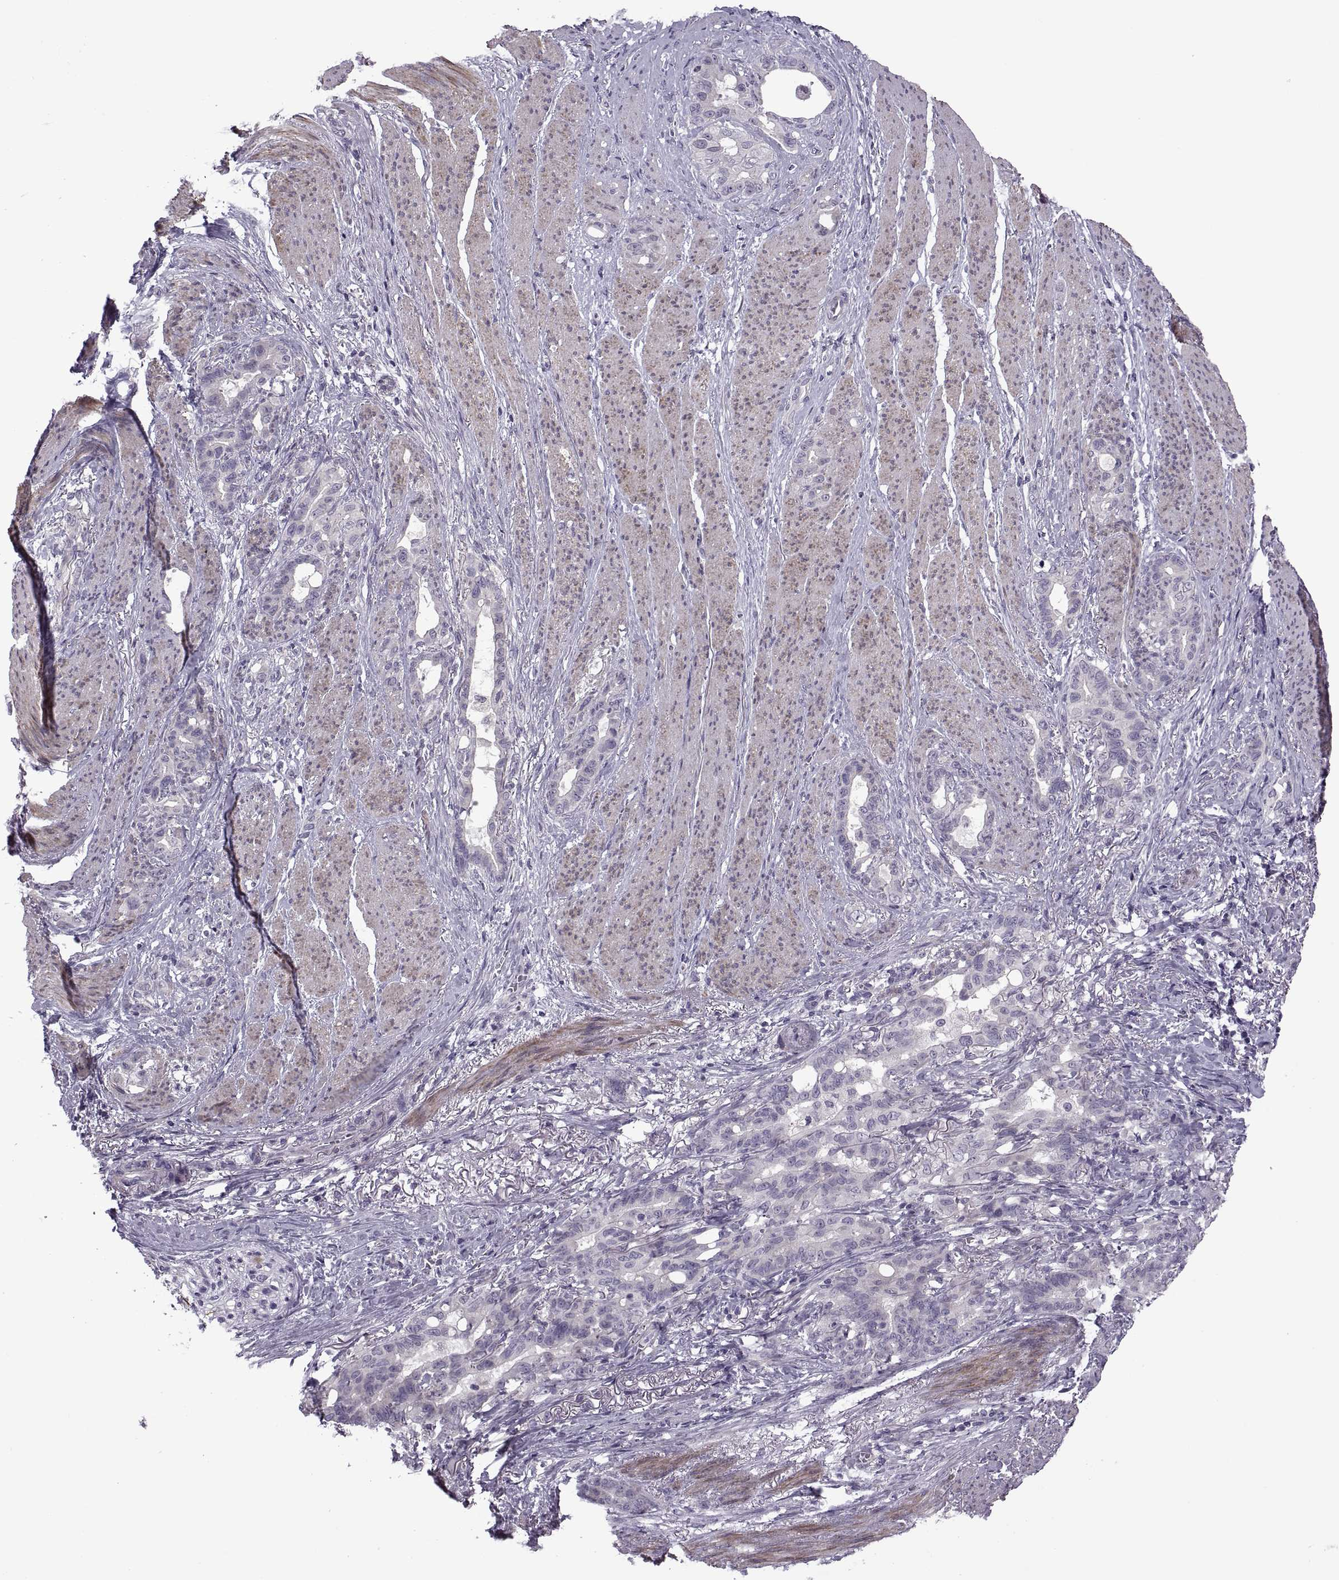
{"staining": {"intensity": "negative", "quantity": "none", "location": "none"}, "tissue": "stomach cancer", "cell_type": "Tumor cells", "image_type": "cancer", "snomed": [{"axis": "morphology", "description": "Normal tissue, NOS"}, {"axis": "morphology", "description": "Adenocarcinoma, NOS"}, {"axis": "topography", "description": "Esophagus"}, {"axis": "topography", "description": "Stomach, upper"}], "caption": "The immunohistochemistry photomicrograph has no significant expression in tumor cells of stomach cancer (adenocarcinoma) tissue. (Brightfield microscopy of DAB (3,3'-diaminobenzidine) IHC at high magnification).", "gene": "RIPK4", "patient": {"sex": "male", "age": 62}}